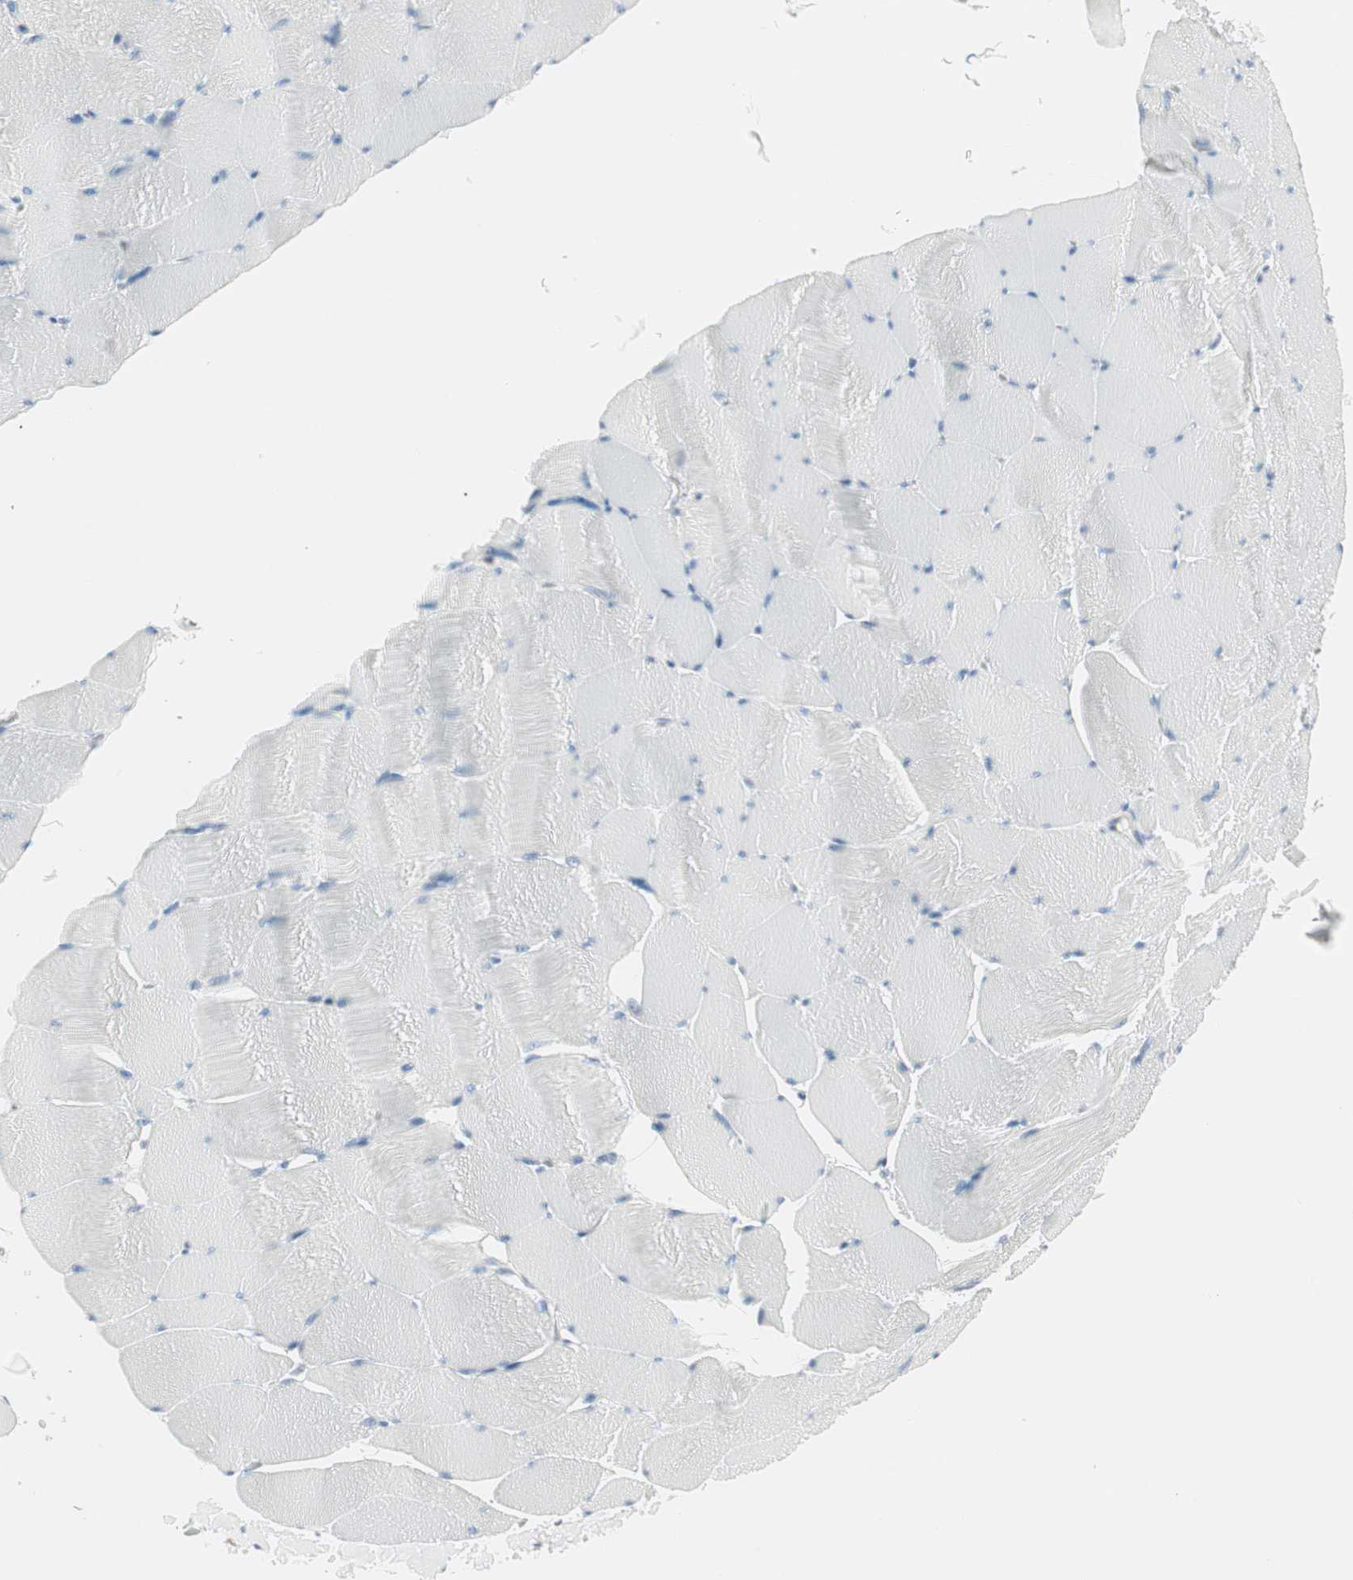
{"staining": {"intensity": "negative", "quantity": "none", "location": "none"}, "tissue": "skeletal muscle", "cell_type": "Myocytes", "image_type": "normal", "snomed": [{"axis": "morphology", "description": "Normal tissue, NOS"}, {"axis": "topography", "description": "Skeletal muscle"}], "caption": "This image is of unremarkable skeletal muscle stained with IHC to label a protein in brown with the nuclei are counter-stained blue. There is no positivity in myocytes. (Stains: DAB immunohistochemistry with hematoxylin counter stain, Microscopy: brightfield microscopy at high magnification).", "gene": "PPP1CA", "patient": {"sex": "male", "age": 62}}